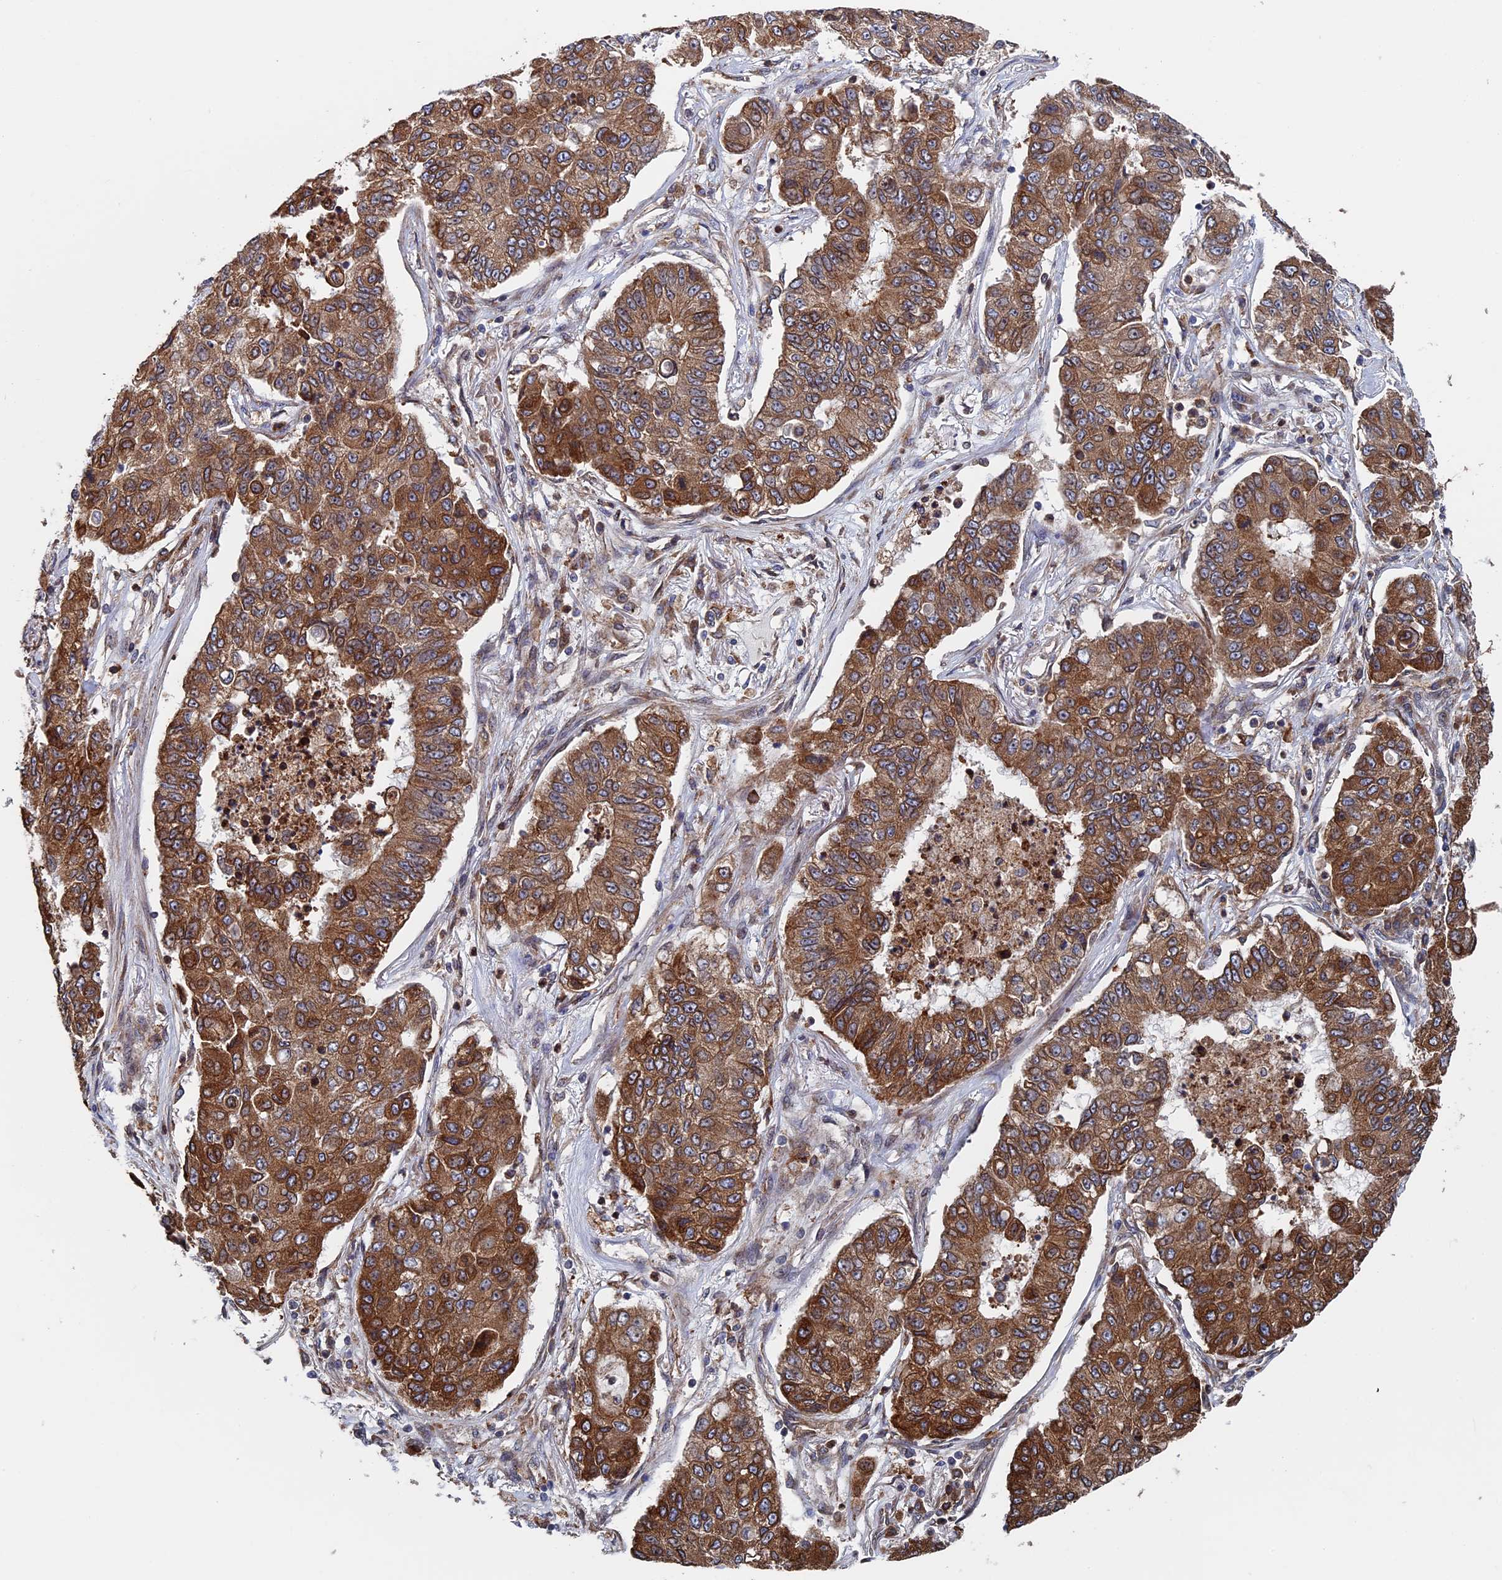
{"staining": {"intensity": "strong", "quantity": ">75%", "location": "cytoplasmic/membranous"}, "tissue": "lung cancer", "cell_type": "Tumor cells", "image_type": "cancer", "snomed": [{"axis": "morphology", "description": "Squamous cell carcinoma, NOS"}, {"axis": "topography", "description": "Lung"}], "caption": "The histopathology image displays a brown stain indicating the presence of a protein in the cytoplasmic/membranous of tumor cells in lung cancer (squamous cell carcinoma). (DAB (3,3'-diaminobenzidine) = brown stain, brightfield microscopy at high magnification).", "gene": "RPUSD1", "patient": {"sex": "male", "age": 74}}